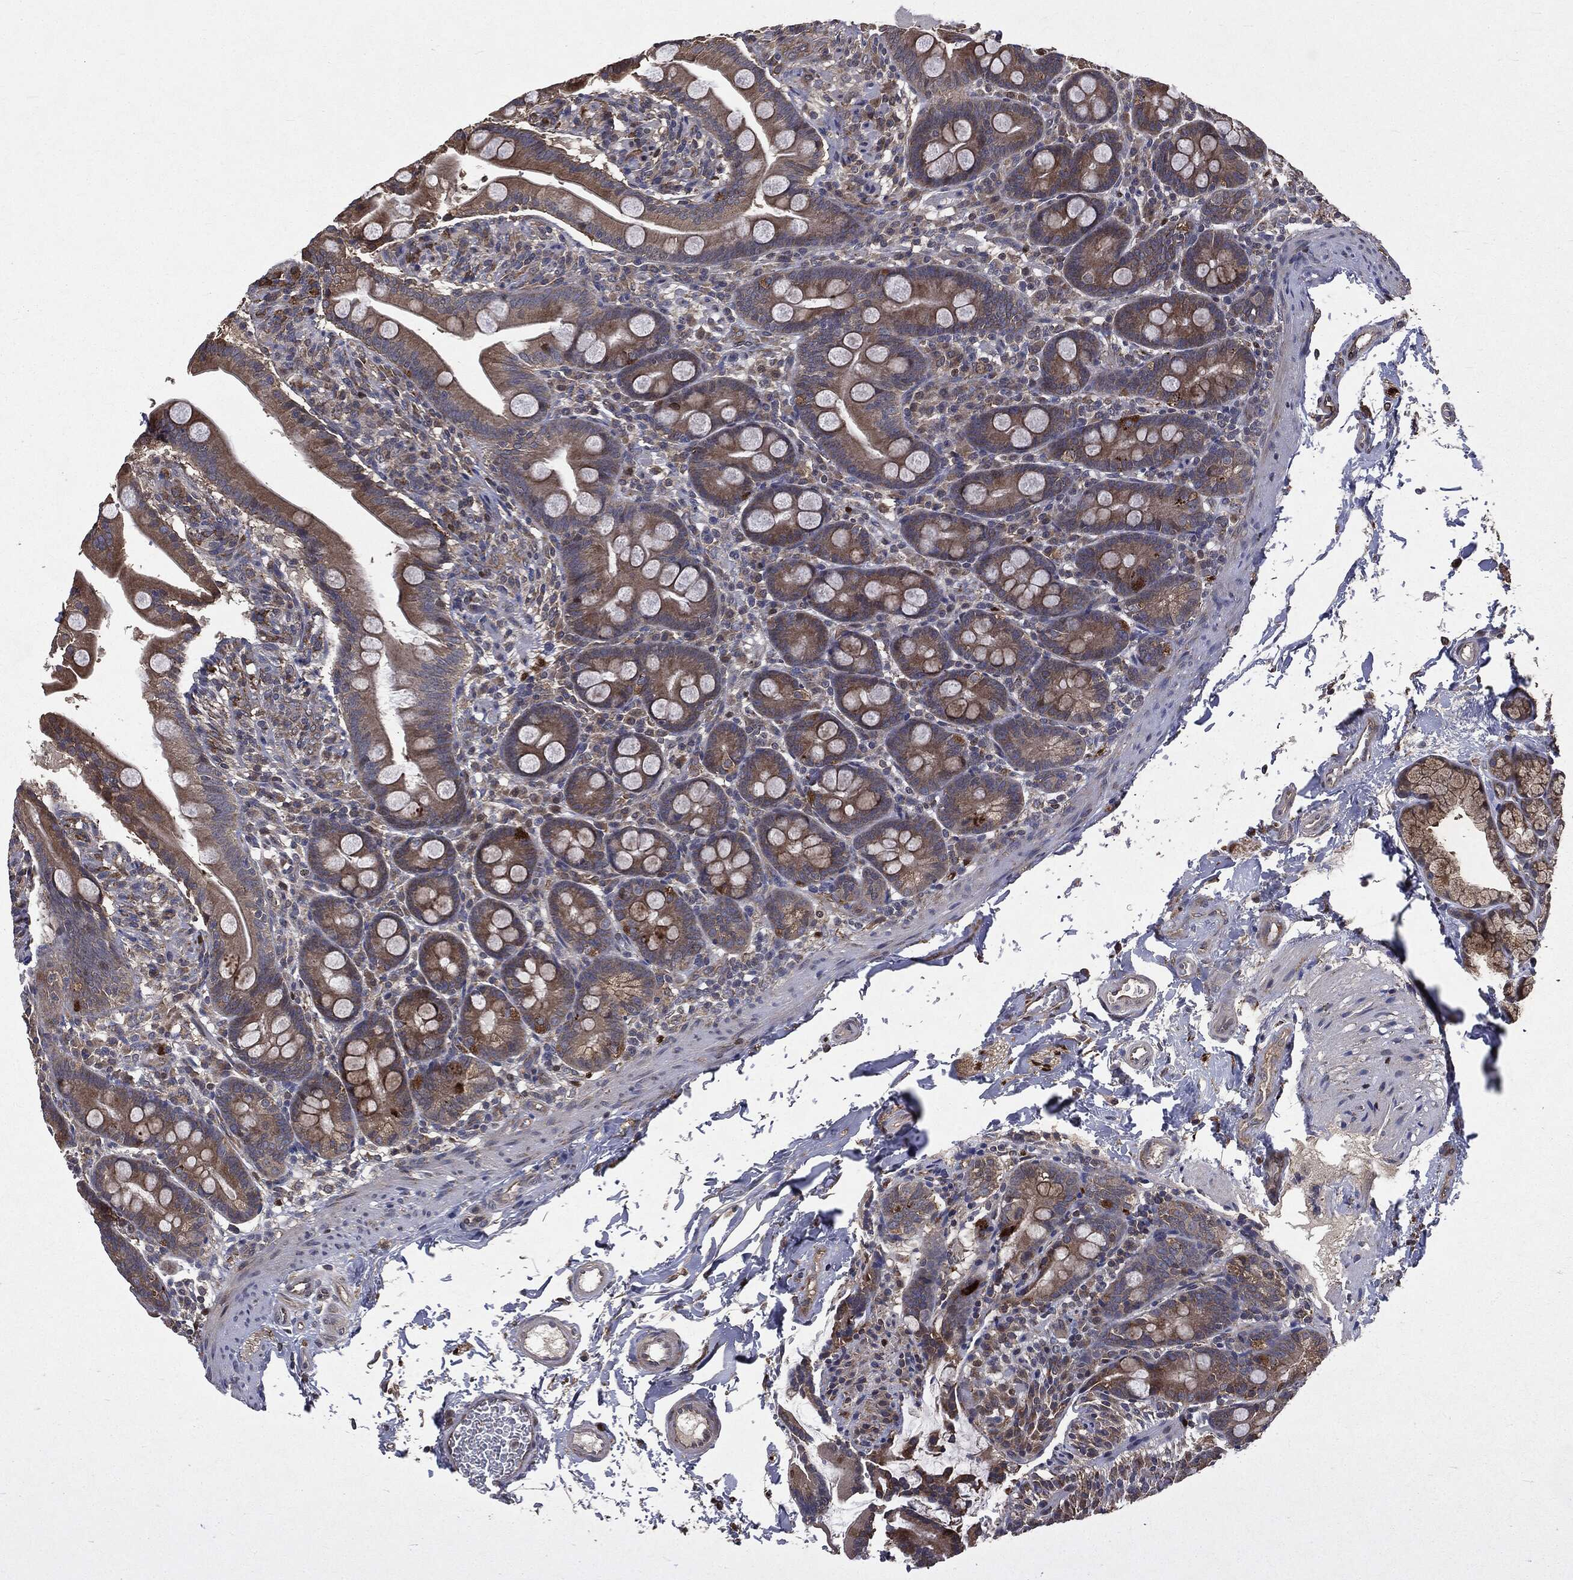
{"staining": {"intensity": "moderate", "quantity": ">75%", "location": "cytoplasmic/membranous"}, "tissue": "small intestine", "cell_type": "Glandular cells", "image_type": "normal", "snomed": [{"axis": "morphology", "description": "Normal tissue, NOS"}, {"axis": "topography", "description": "Small intestine"}], "caption": "Immunohistochemistry (IHC) (DAB (3,3'-diaminobenzidine)) staining of normal small intestine demonstrates moderate cytoplasmic/membranous protein staining in about >75% of glandular cells.", "gene": "PLOD3", "patient": {"sex": "female", "age": 44}}